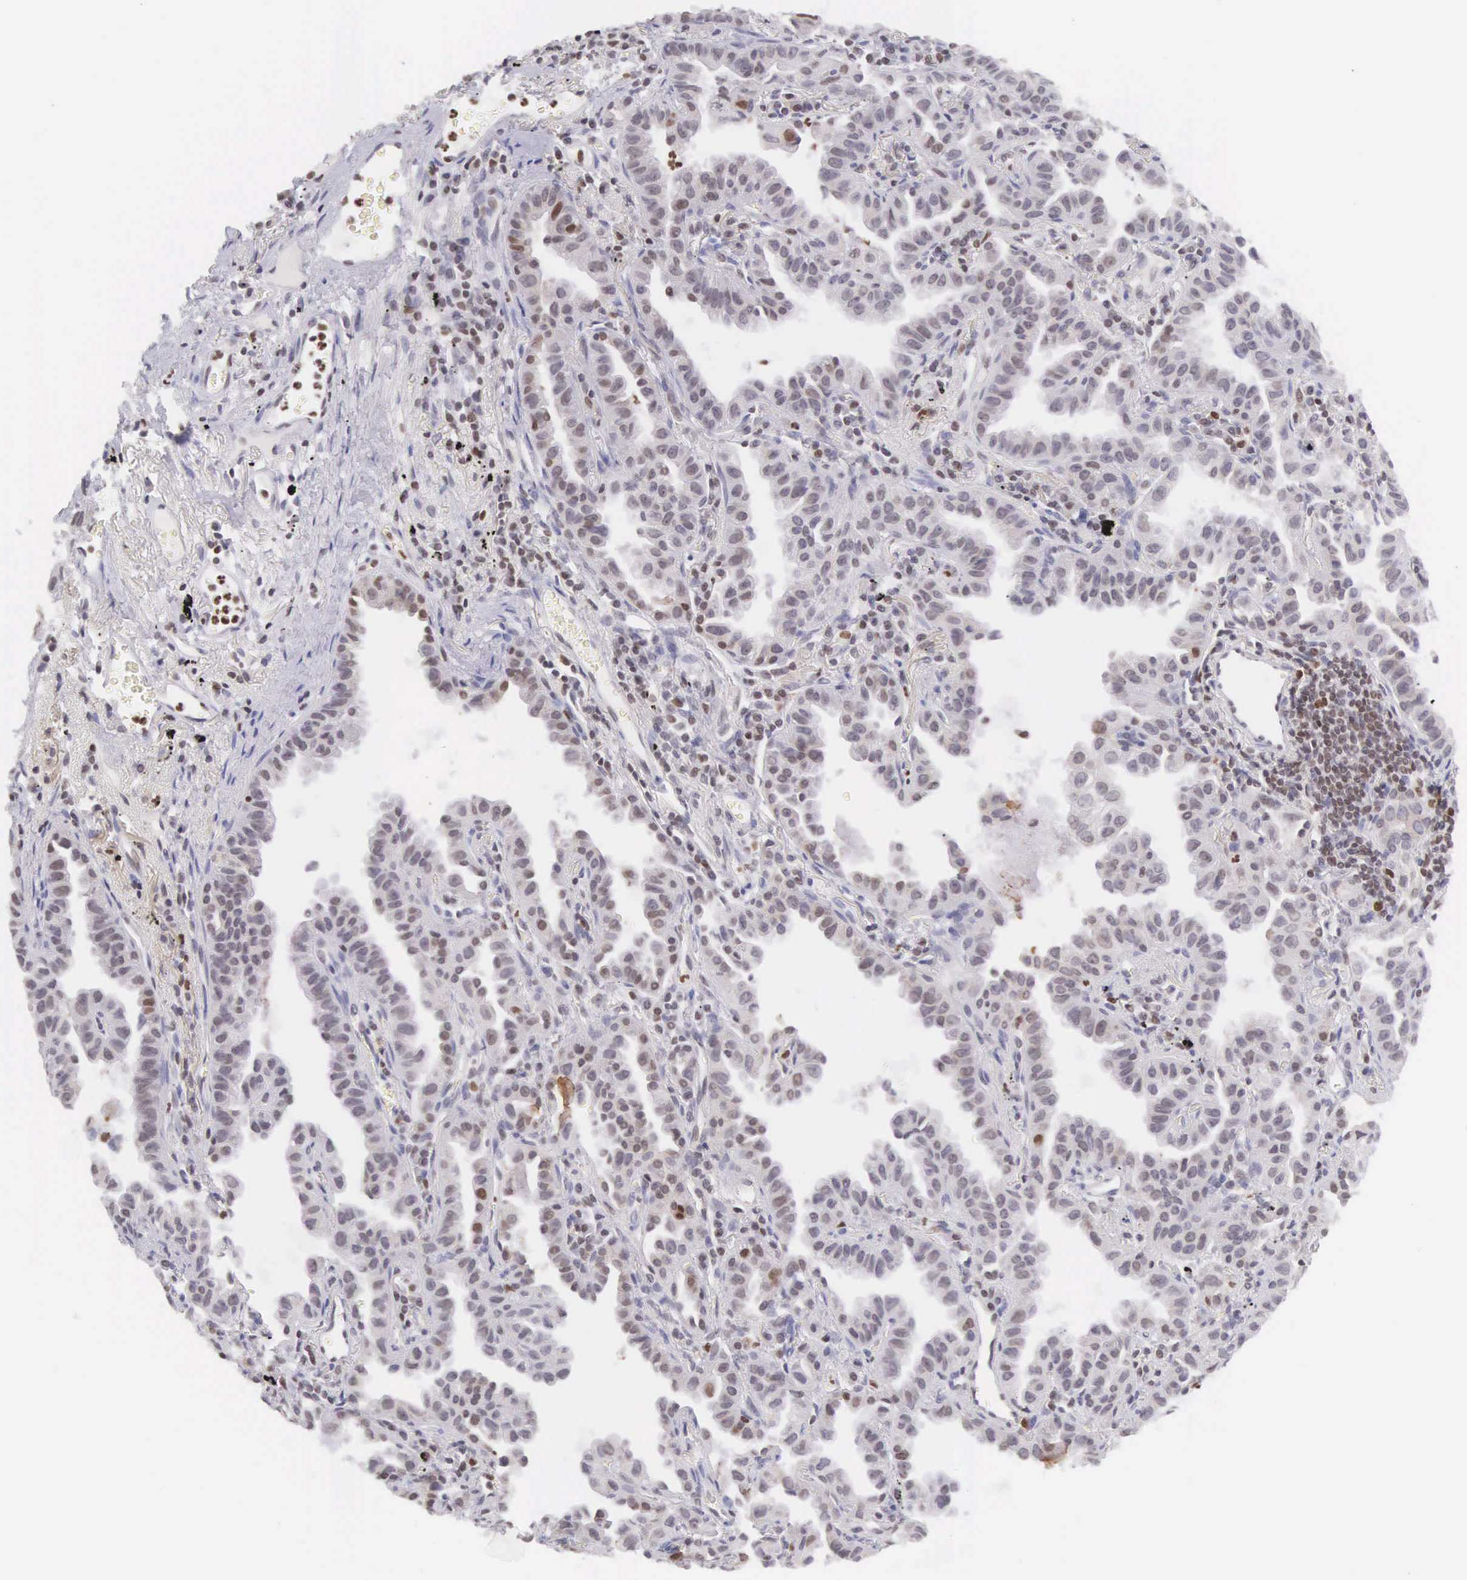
{"staining": {"intensity": "weak", "quantity": "25%-75%", "location": "nuclear"}, "tissue": "lung cancer", "cell_type": "Tumor cells", "image_type": "cancer", "snomed": [{"axis": "morphology", "description": "Adenocarcinoma, NOS"}, {"axis": "topography", "description": "Lung"}], "caption": "There is low levels of weak nuclear positivity in tumor cells of lung cancer (adenocarcinoma), as demonstrated by immunohistochemical staining (brown color).", "gene": "VRK1", "patient": {"sex": "female", "age": 50}}